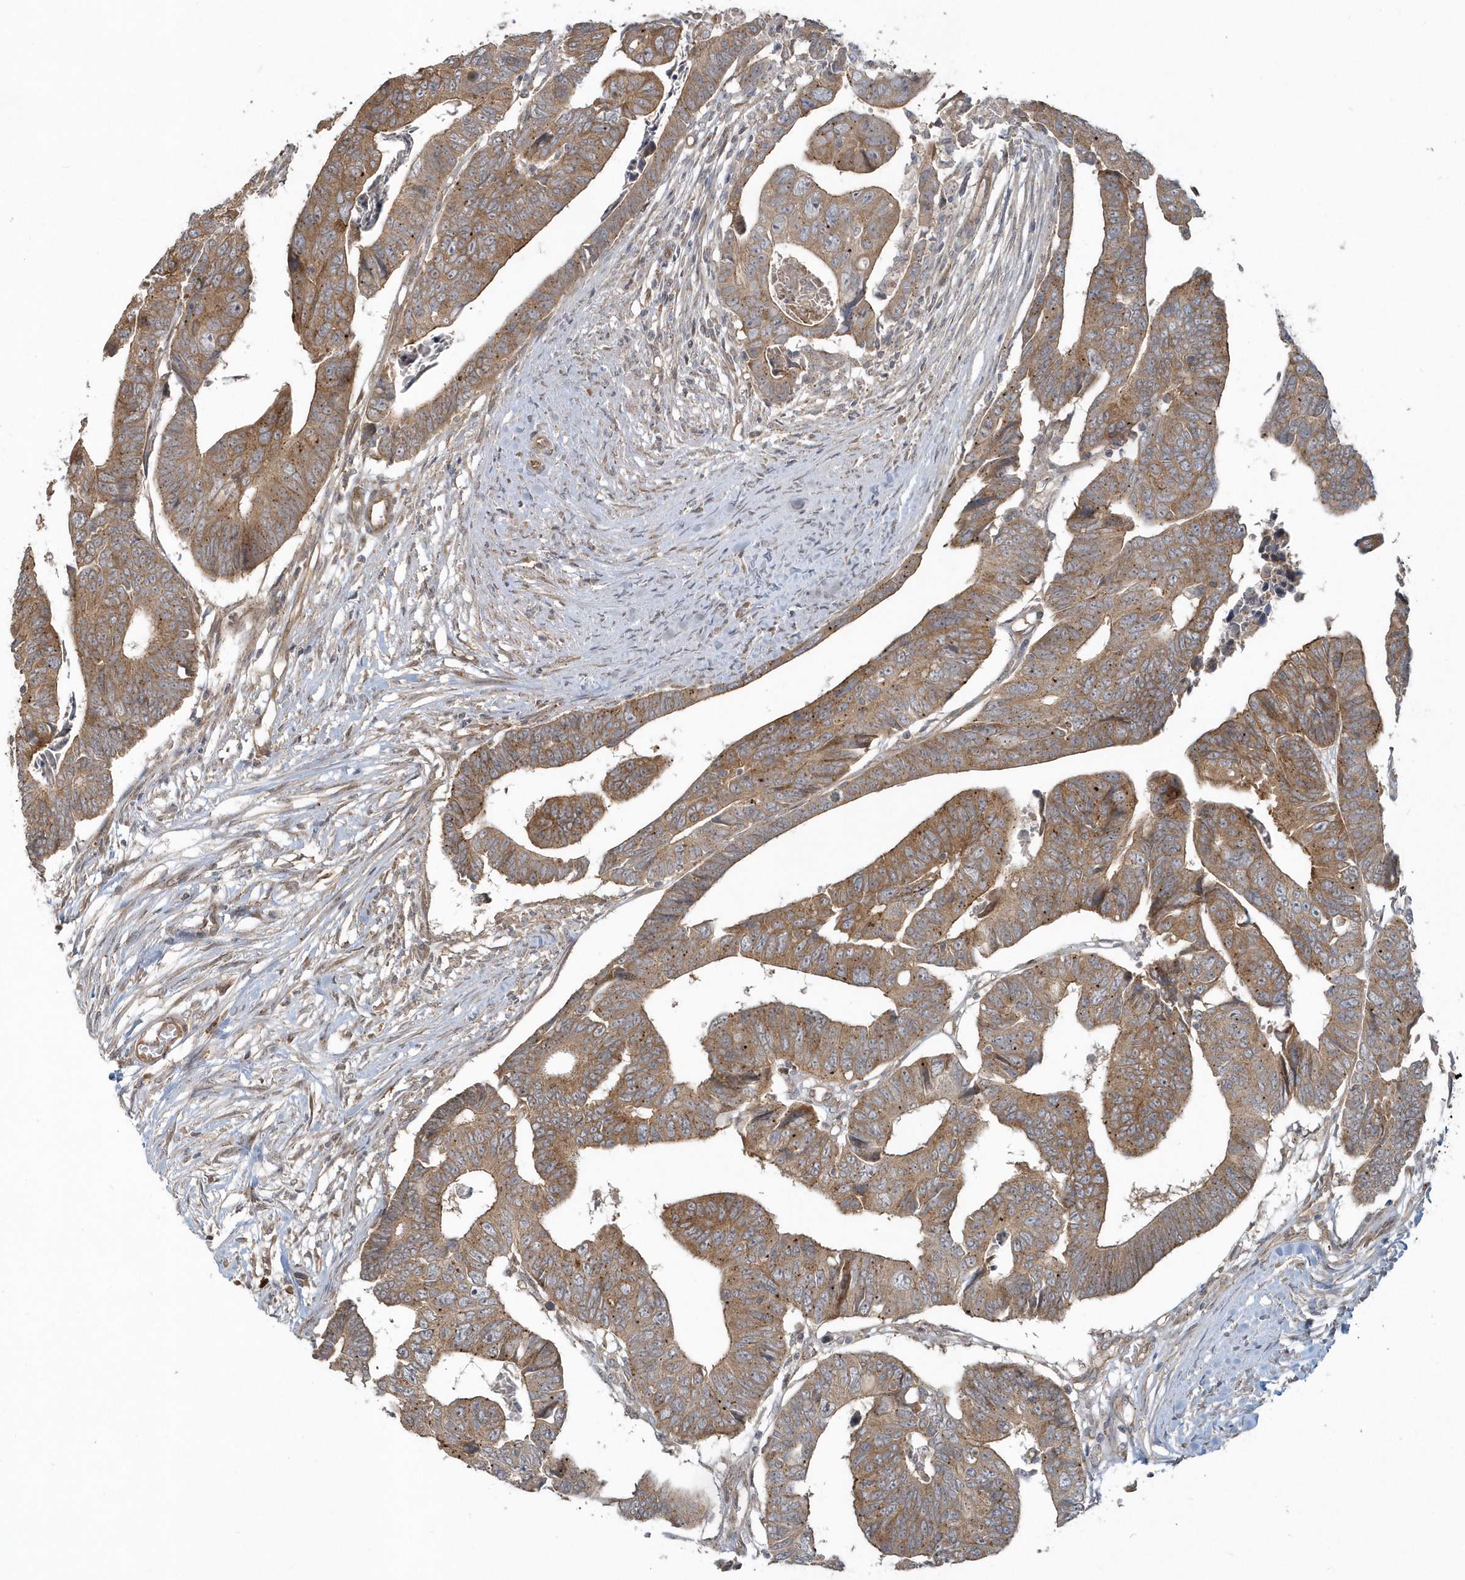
{"staining": {"intensity": "moderate", "quantity": ">75%", "location": "cytoplasmic/membranous"}, "tissue": "colorectal cancer", "cell_type": "Tumor cells", "image_type": "cancer", "snomed": [{"axis": "morphology", "description": "Adenocarcinoma, NOS"}, {"axis": "topography", "description": "Rectum"}], "caption": "Immunohistochemistry (IHC) of human adenocarcinoma (colorectal) reveals medium levels of moderate cytoplasmic/membranous staining in about >75% of tumor cells.", "gene": "STIM2", "patient": {"sex": "female", "age": 65}}